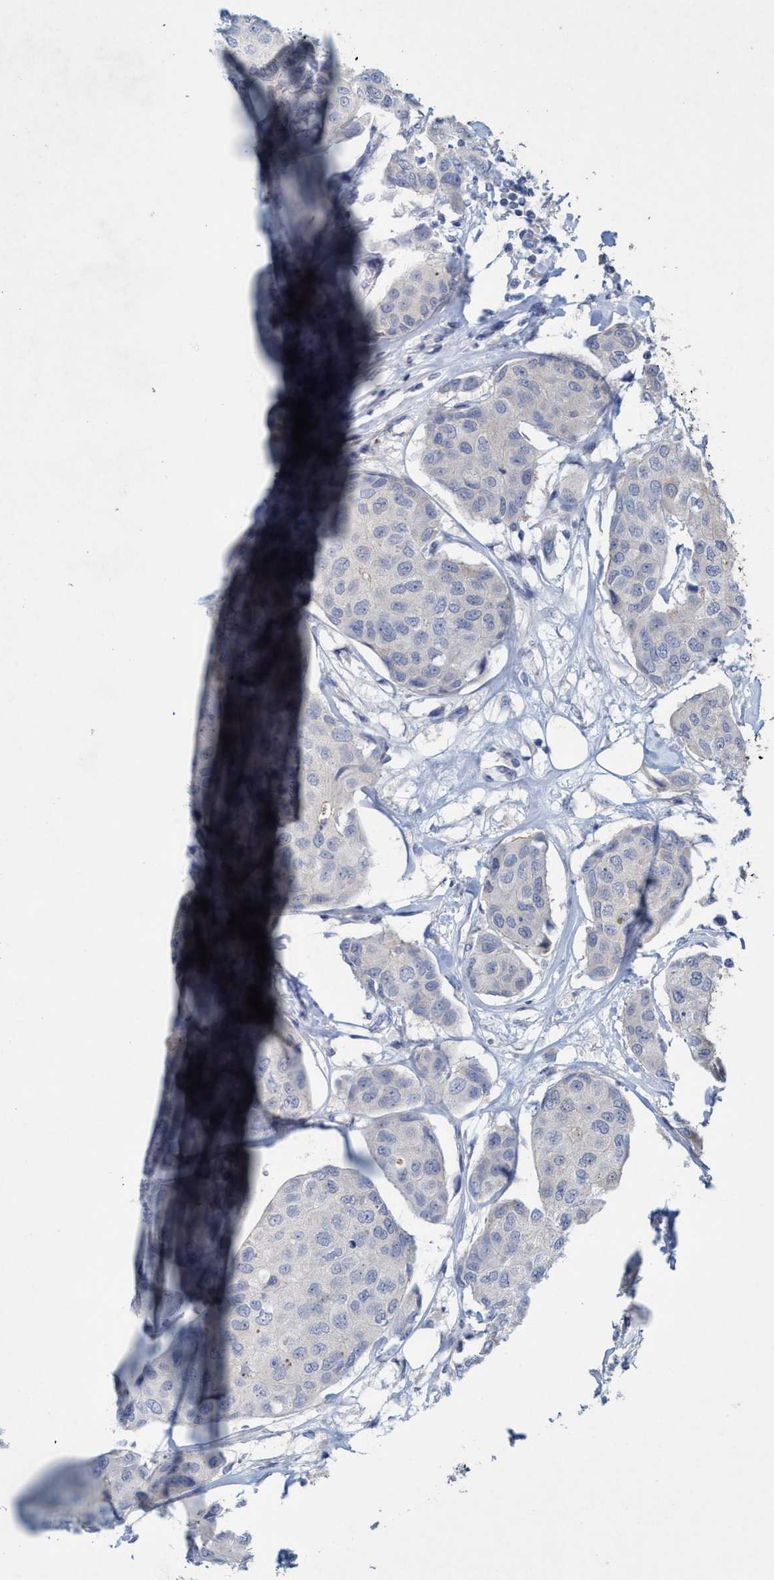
{"staining": {"intensity": "negative", "quantity": "none", "location": "none"}, "tissue": "breast cancer", "cell_type": "Tumor cells", "image_type": "cancer", "snomed": [{"axis": "morphology", "description": "Duct carcinoma"}, {"axis": "topography", "description": "Breast"}], "caption": "An IHC photomicrograph of breast cancer is shown. There is no staining in tumor cells of breast cancer.", "gene": "RNF208", "patient": {"sex": "female", "age": 80}}